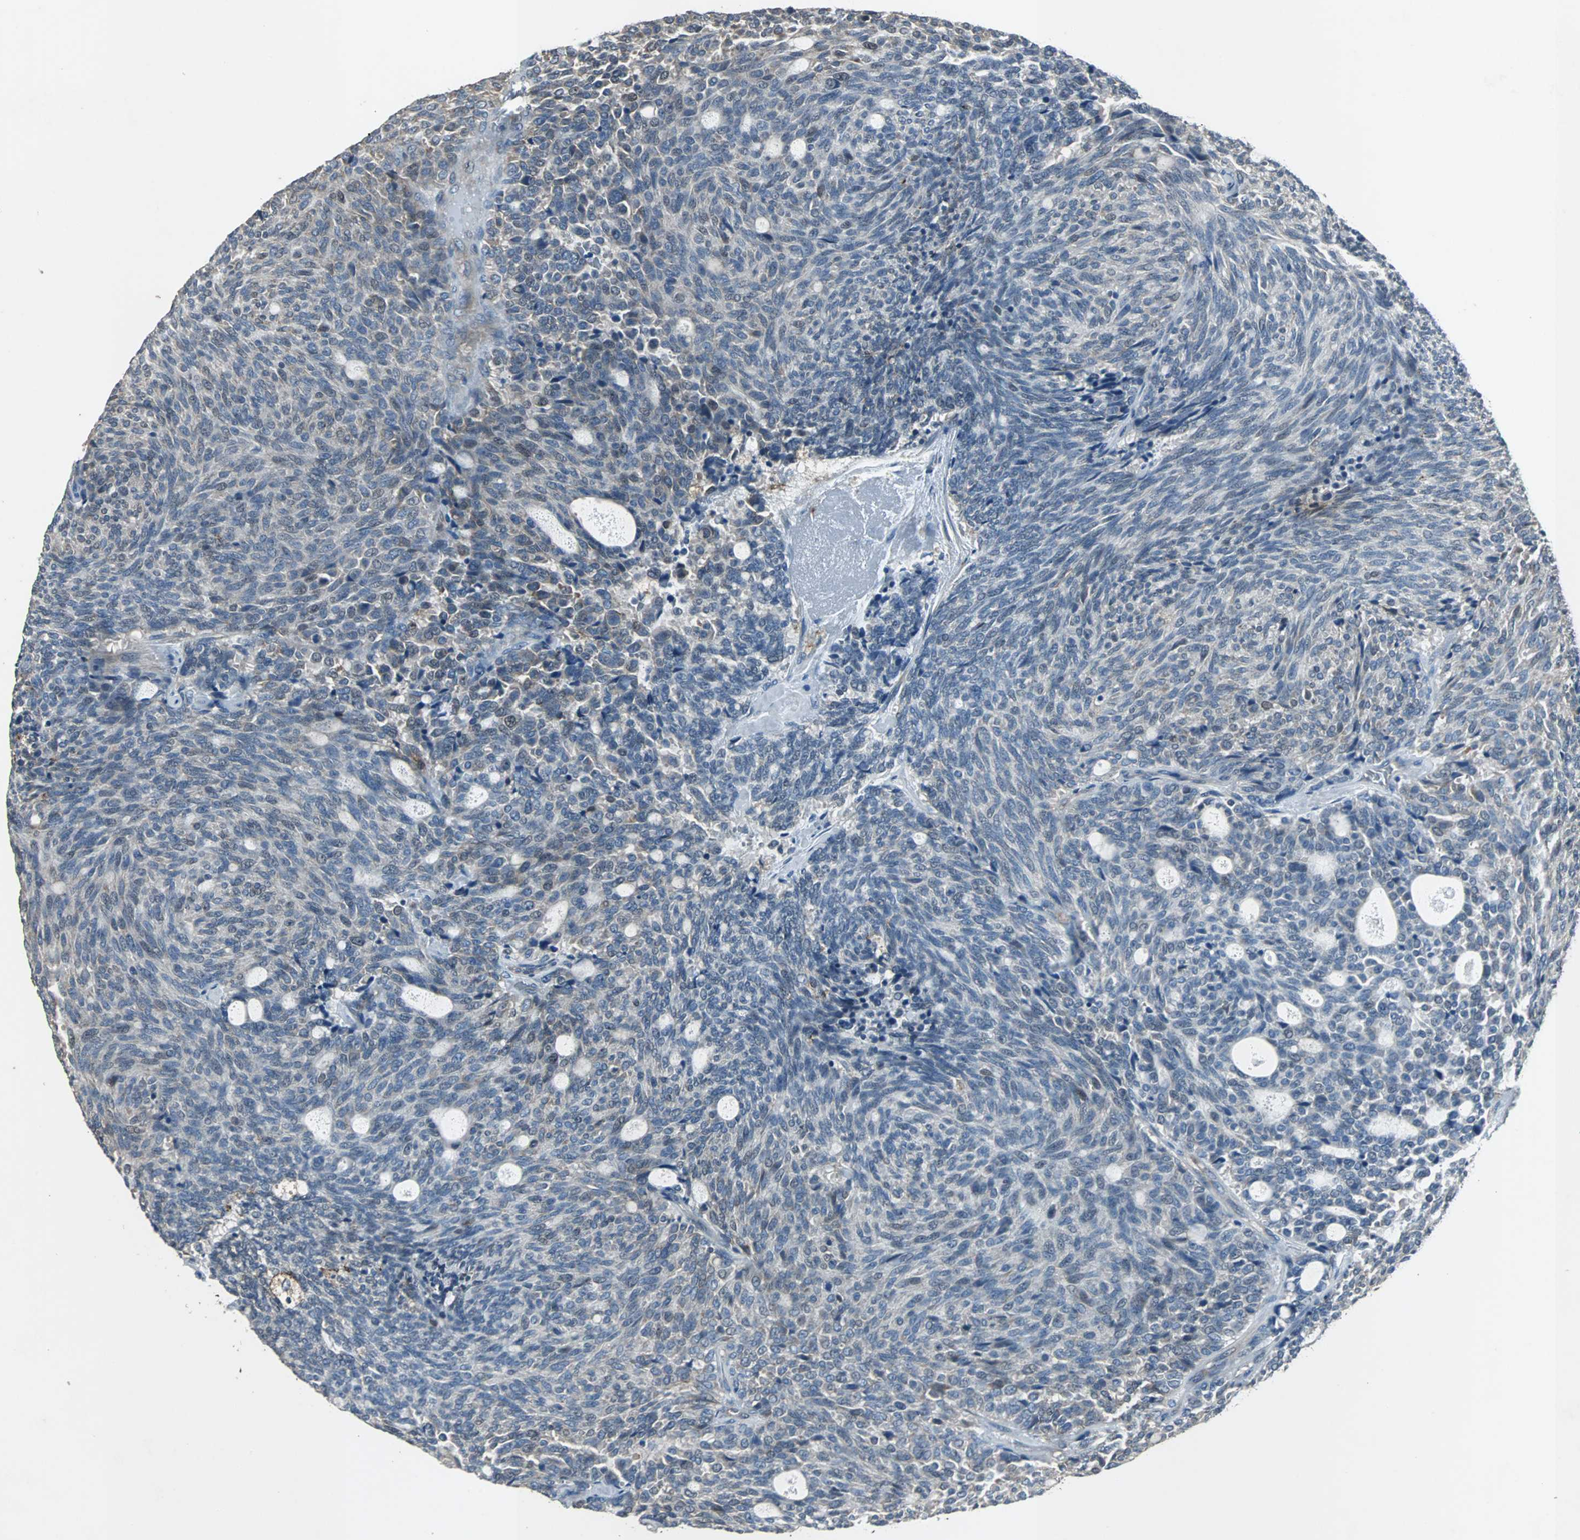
{"staining": {"intensity": "negative", "quantity": "none", "location": "none"}, "tissue": "carcinoid", "cell_type": "Tumor cells", "image_type": "cancer", "snomed": [{"axis": "morphology", "description": "Carcinoid, malignant, NOS"}, {"axis": "topography", "description": "Pancreas"}], "caption": "Protein analysis of carcinoid (malignant) demonstrates no significant expression in tumor cells.", "gene": "SOS1", "patient": {"sex": "female", "age": 54}}